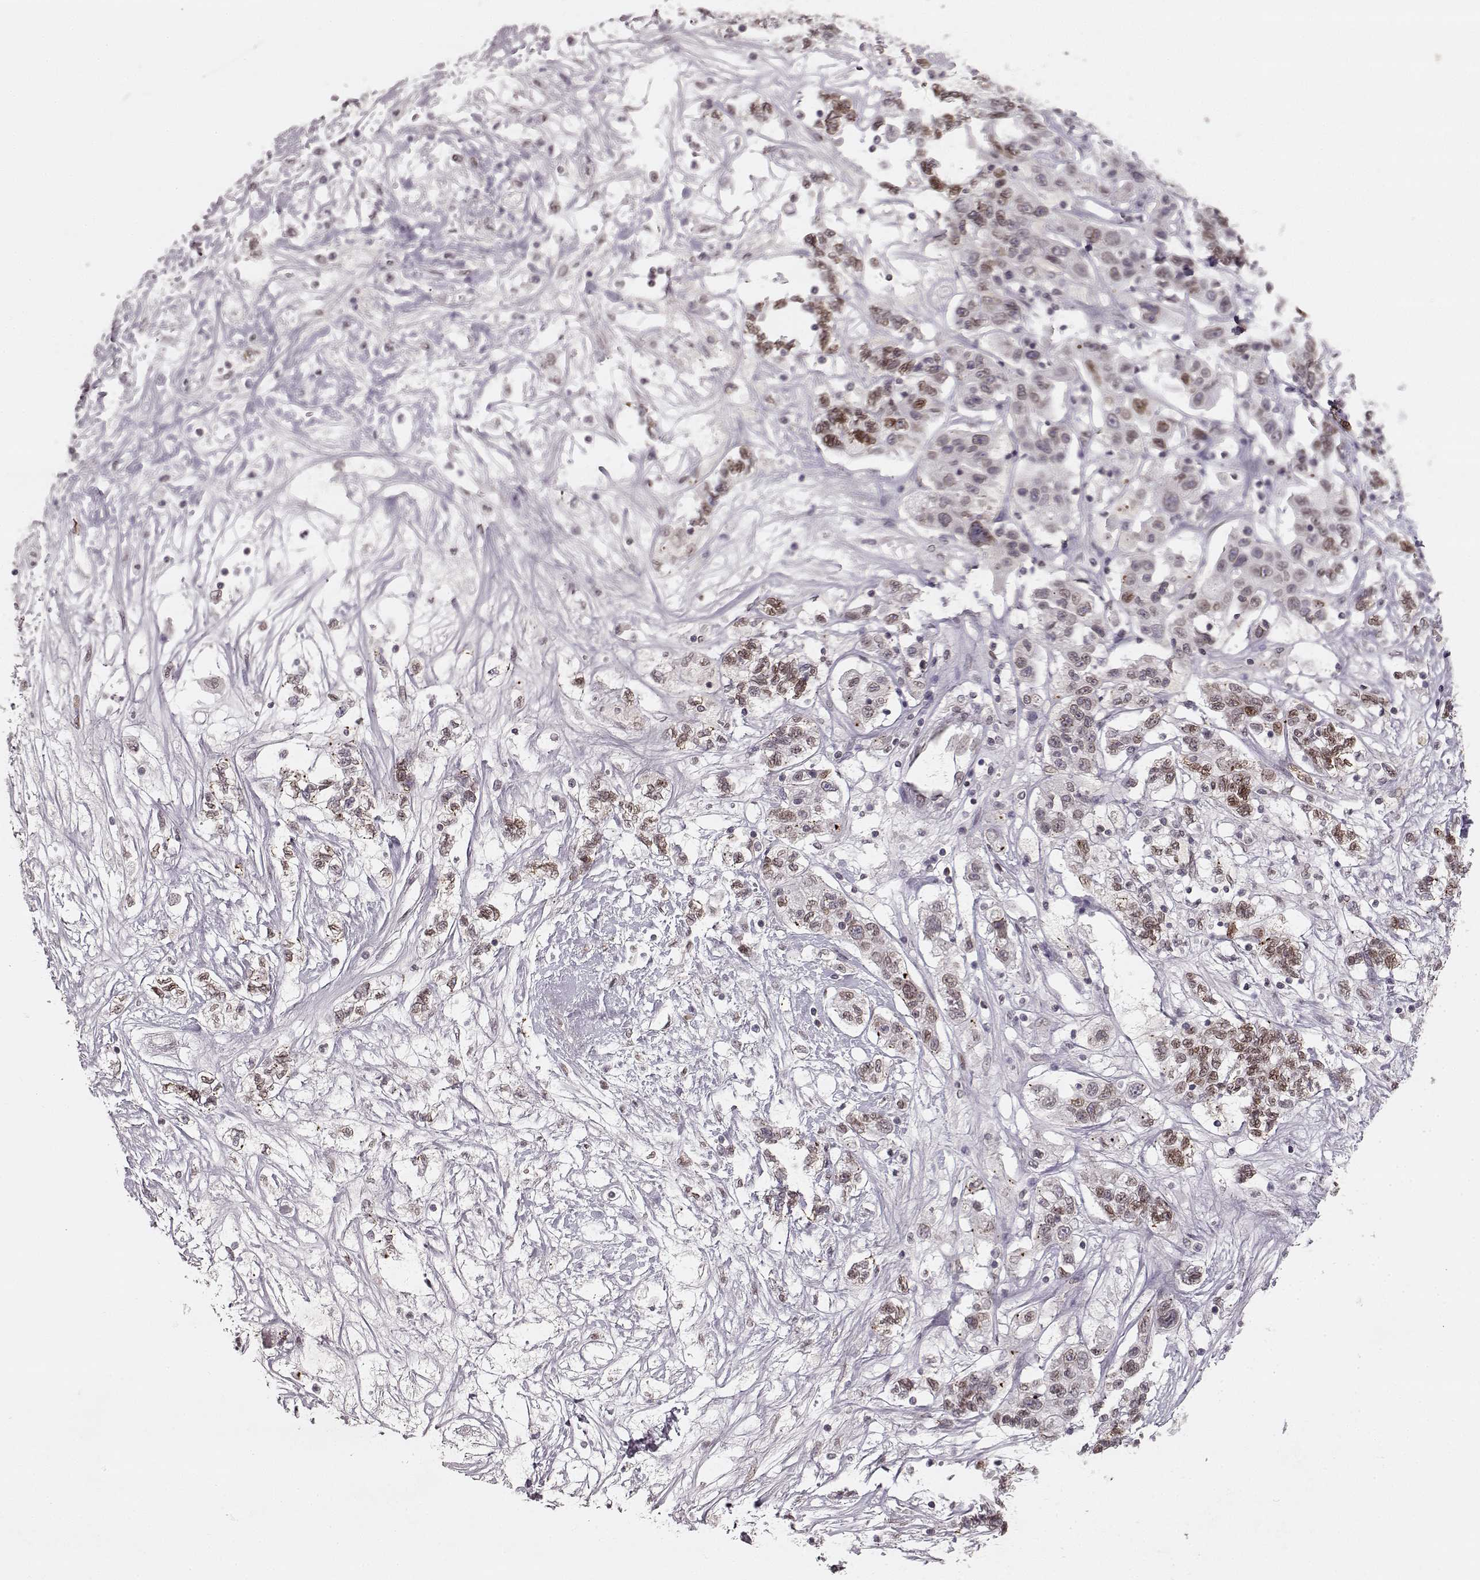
{"staining": {"intensity": "moderate", "quantity": ">75%", "location": "cytoplasmic/membranous,nuclear"}, "tissue": "liver cancer", "cell_type": "Tumor cells", "image_type": "cancer", "snomed": [{"axis": "morphology", "description": "Adenocarcinoma, NOS"}, {"axis": "morphology", "description": "Cholangiocarcinoma"}, {"axis": "topography", "description": "Liver"}], "caption": "Immunohistochemical staining of human liver cancer shows medium levels of moderate cytoplasmic/membranous and nuclear positivity in about >75% of tumor cells.", "gene": "DCAF12", "patient": {"sex": "male", "age": 64}}